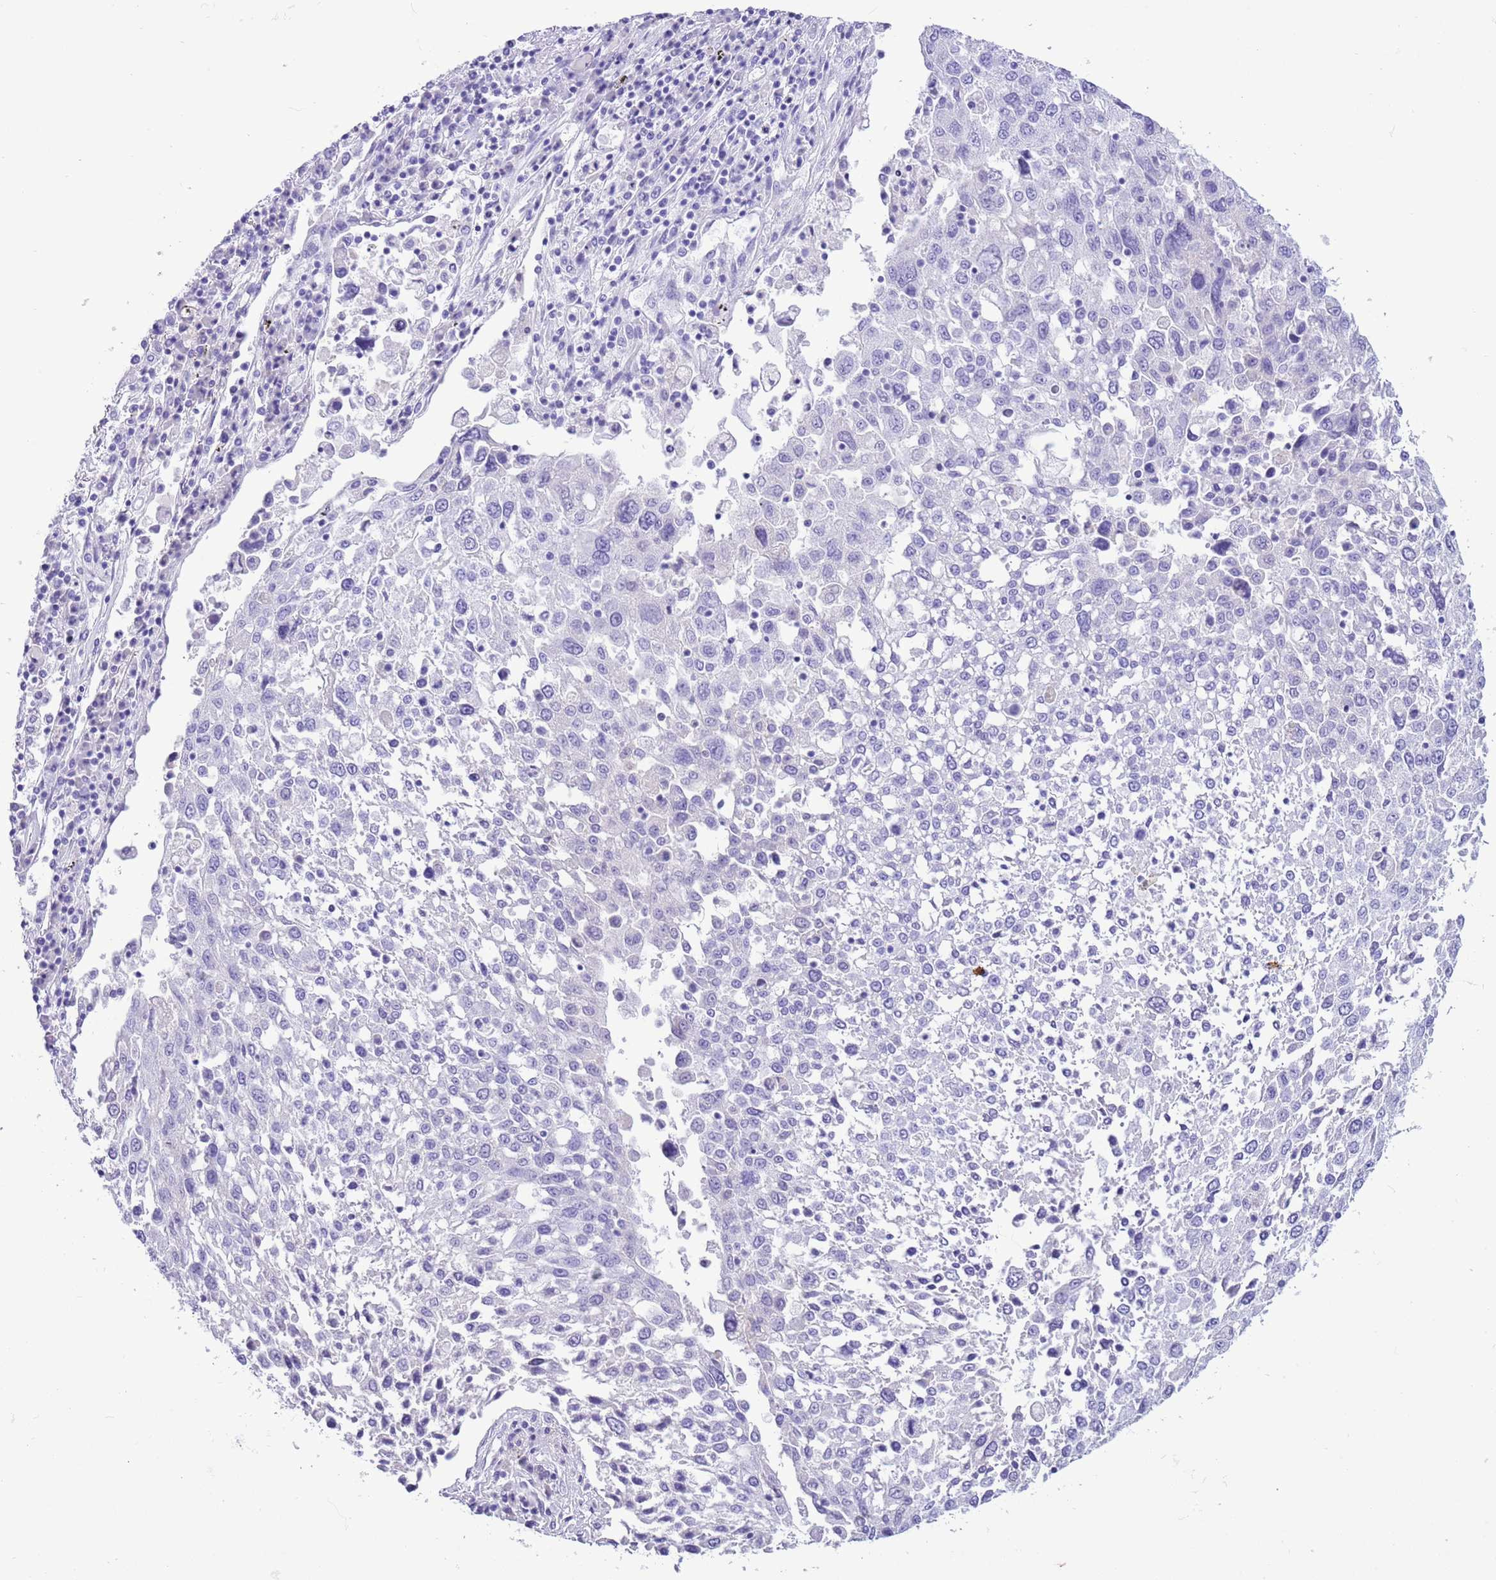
{"staining": {"intensity": "negative", "quantity": "none", "location": "none"}, "tissue": "lung cancer", "cell_type": "Tumor cells", "image_type": "cancer", "snomed": [{"axis": "morphology", "description": "Squamous cell carcinoma, NOS"}, {"axis": "topography", "description": "Lung"}], "caption": "This photomicrograph is of lung cancer stained with immunohistochemistry to label a protein in brown with the nuclei are counter-stained blue. There is no positivity in tumor cells.", "gene": "TBC1D10B", "patient": {"sex": "male", "age": 65}}